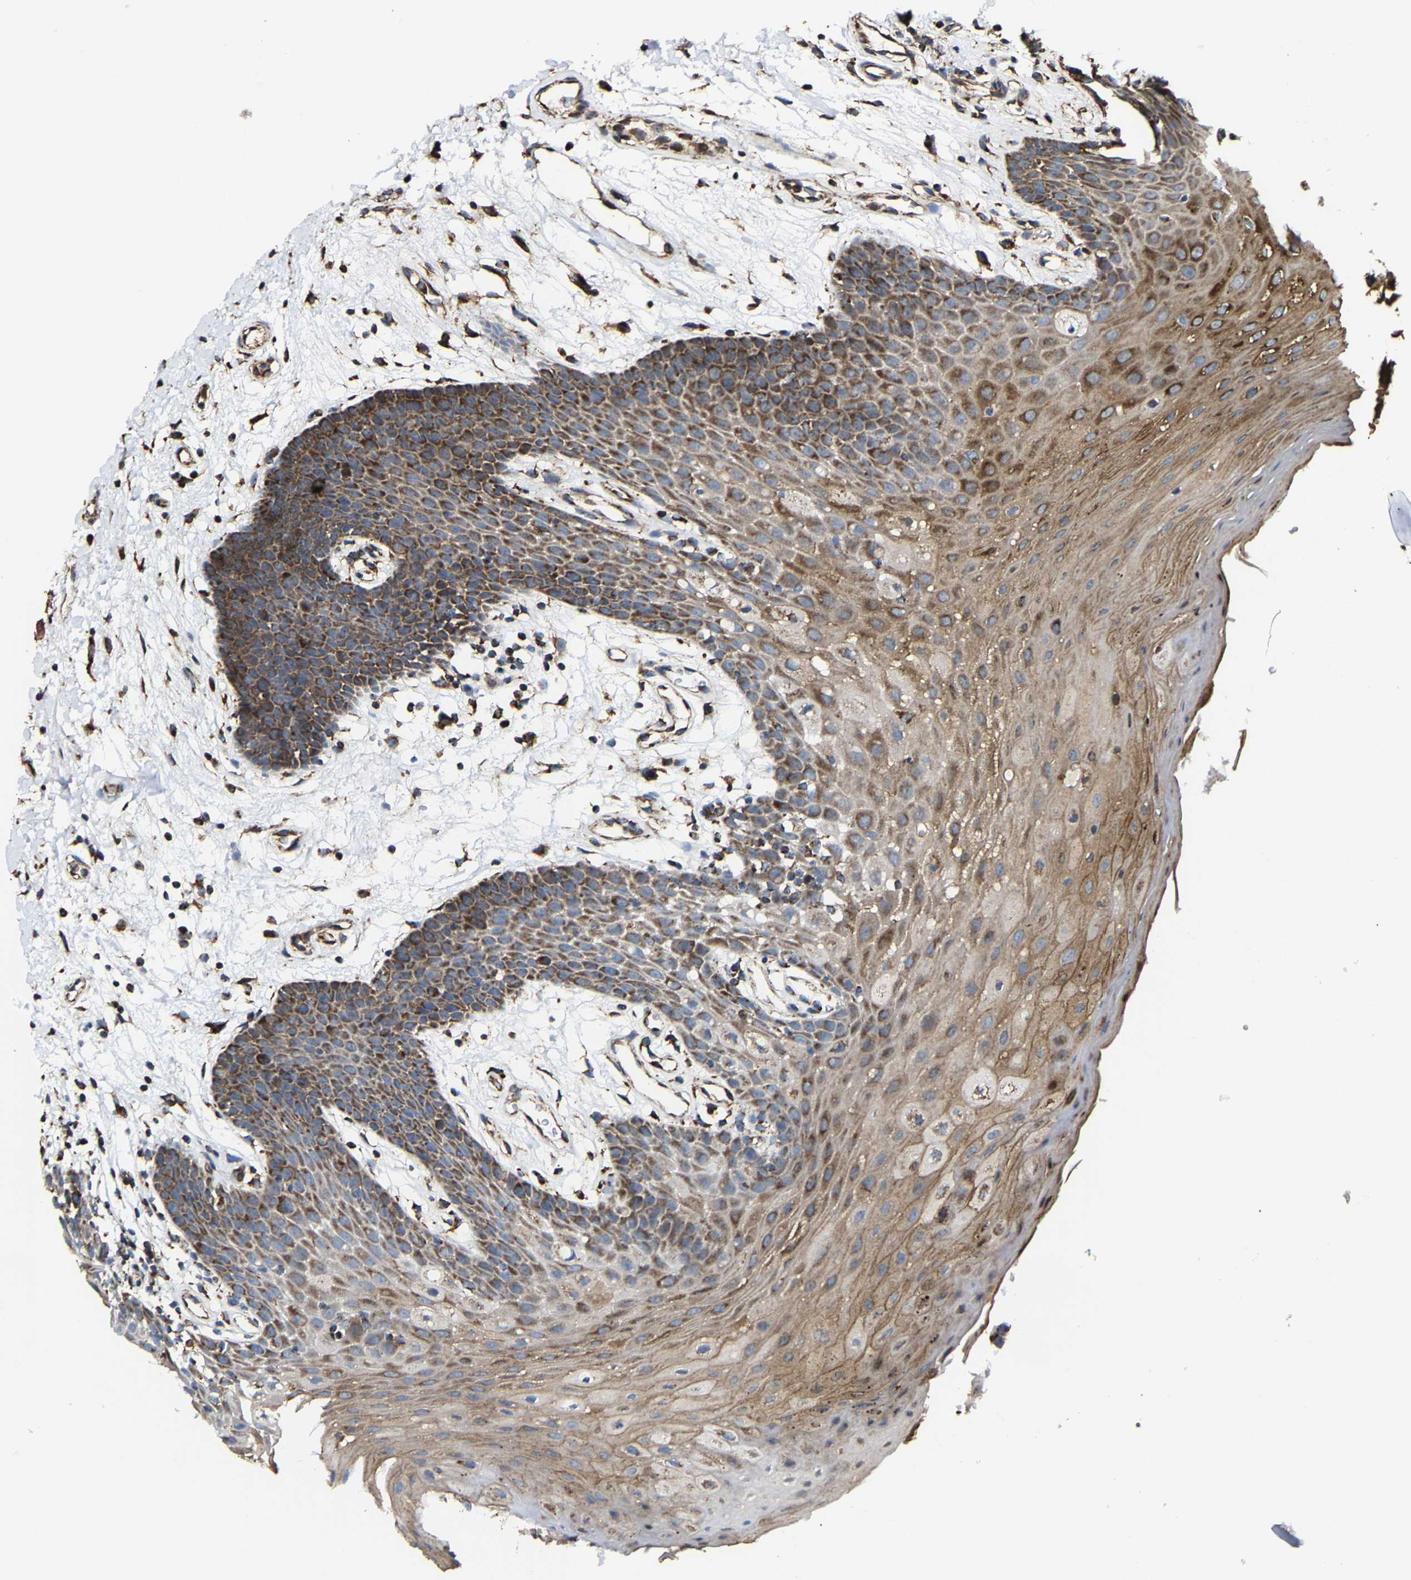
{"staining": {"intensity": "strong", "quantity": ">75%", "location": "cytoplasmic/membranous"}, "tissue": "oral mucosa", "cell_type": "Squamous epithelial cells", "image_type": "normal", "snomed": [{"axis": "morphology", "description": "Normal tissue, NOS"}, {"axis": "morphology", "description": "Squamous cell carcinoma, NOS"}, {"axis": "topography", "description": "Oral tissue"}, {"axis": "topography", "description": "Head-Neck"}], "caption": "Immunohistochemistry (IHC) image of normal oral mucosa: human oral mucosa stained using immunohistochemistry reveals high levels of strong protein expression localized specifically in the cytoplasmic/membranous of squamous epithelial cells, appearing as a cytoplasmic/membranous brown color.", "gene": "NDUFV3", "patient": {"sex": "male", "age": 71}}